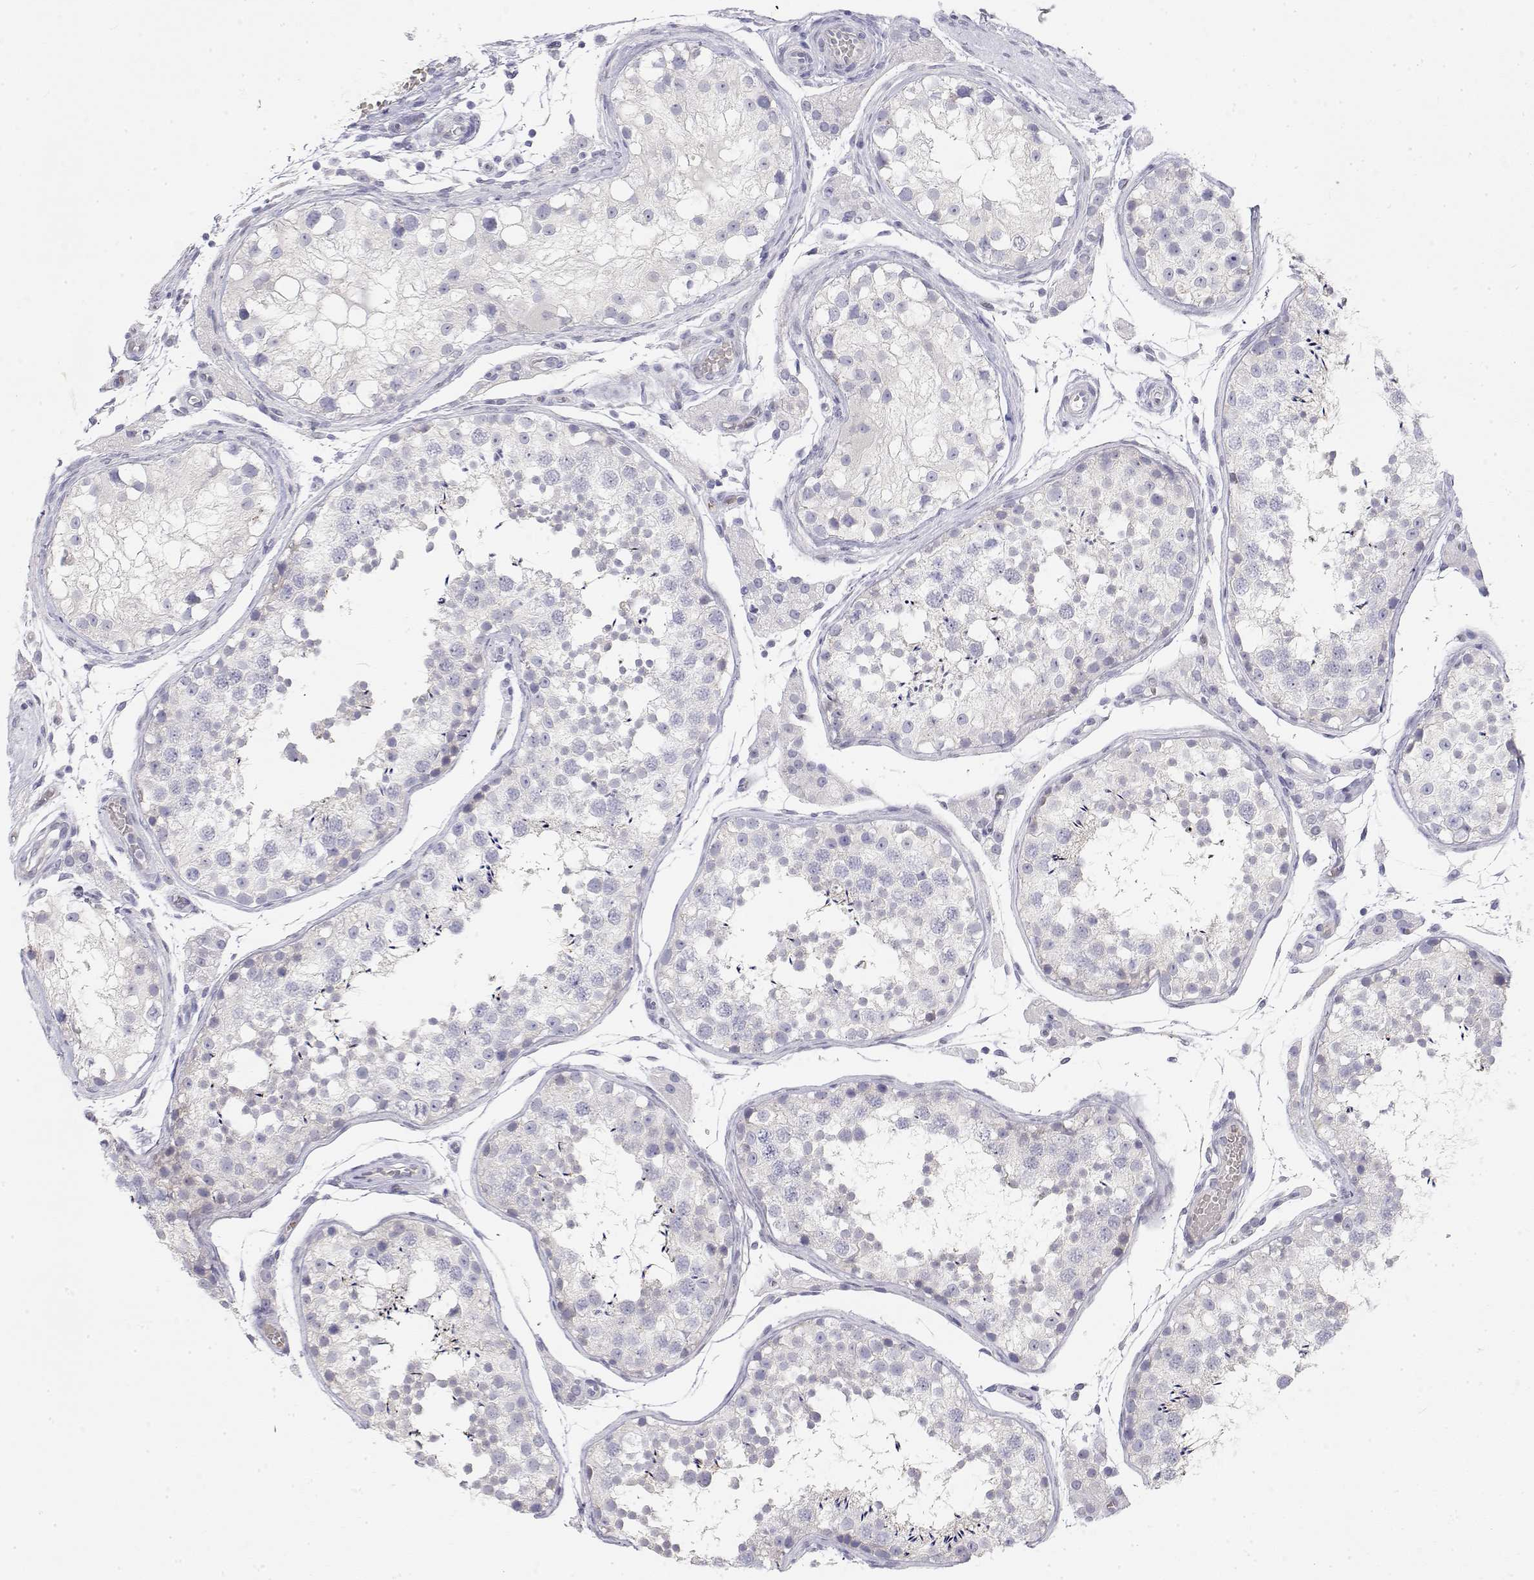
{"staining": {"intensity": "negative", "quantity": "none", "location": "none"}, "tissue": "testis", "cell_type": "Cells in seminiferous ducts", "image_type": "normal", "snomed": [{"axis": "morphology", "description": "Normal tissue, NOS"}, {"axis": "morphology", "description": "Seminoma, NOS"}, {"axis": "topography", "description": "Testis"}], "caption": "Immunohistochemistry photomicrograph of benign testis: testis stained with DAB (3,3'-diaminobenzidine) reveals no significant protein positivity in cells in seminiferous ducts. The staining was performed using DAB to visualize the protein expression in brown, while the nuclei were stained in blue with hematoxylin (Magnification: 20x).", "gene": "MISP", "patient": {"sex": "male", "age": 29}}